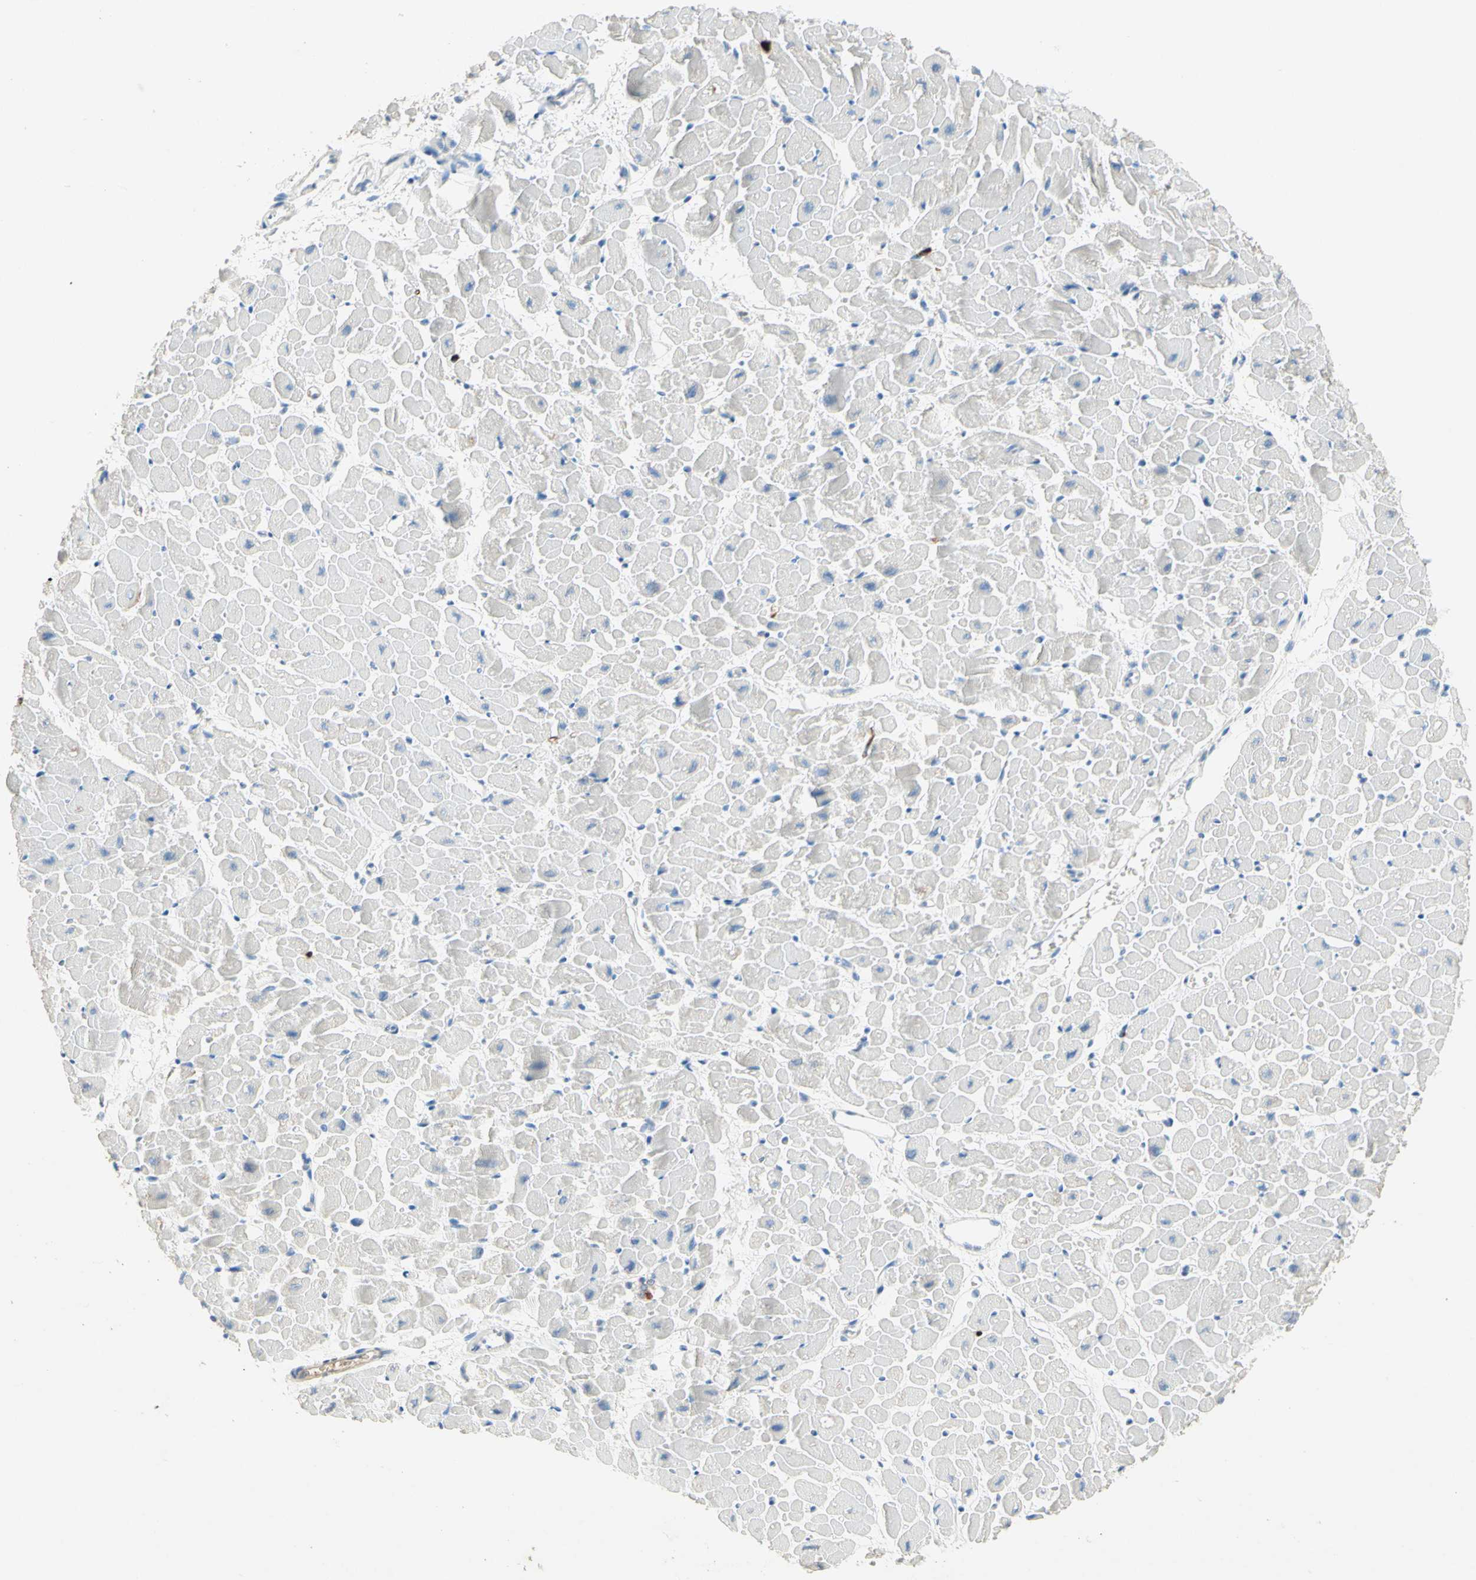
{"staining": {"intensity": "negative", "quantity": "none", "location": "none"}, "tissue": "heart muscle", "cell_type": "Cardiomyocytes", "image_type": "normal", "snomed": [{"axis": "morphology", "description": "Normal tissue, NOS"}, {"axis": "topography", "description": "Heart"}], "caption": "Micrograph shows no protein staining in cardiomyocytes of benign heart muscle.", "gene": "NFKBIZ", "patient": {"sex": "male", "age": 45}}